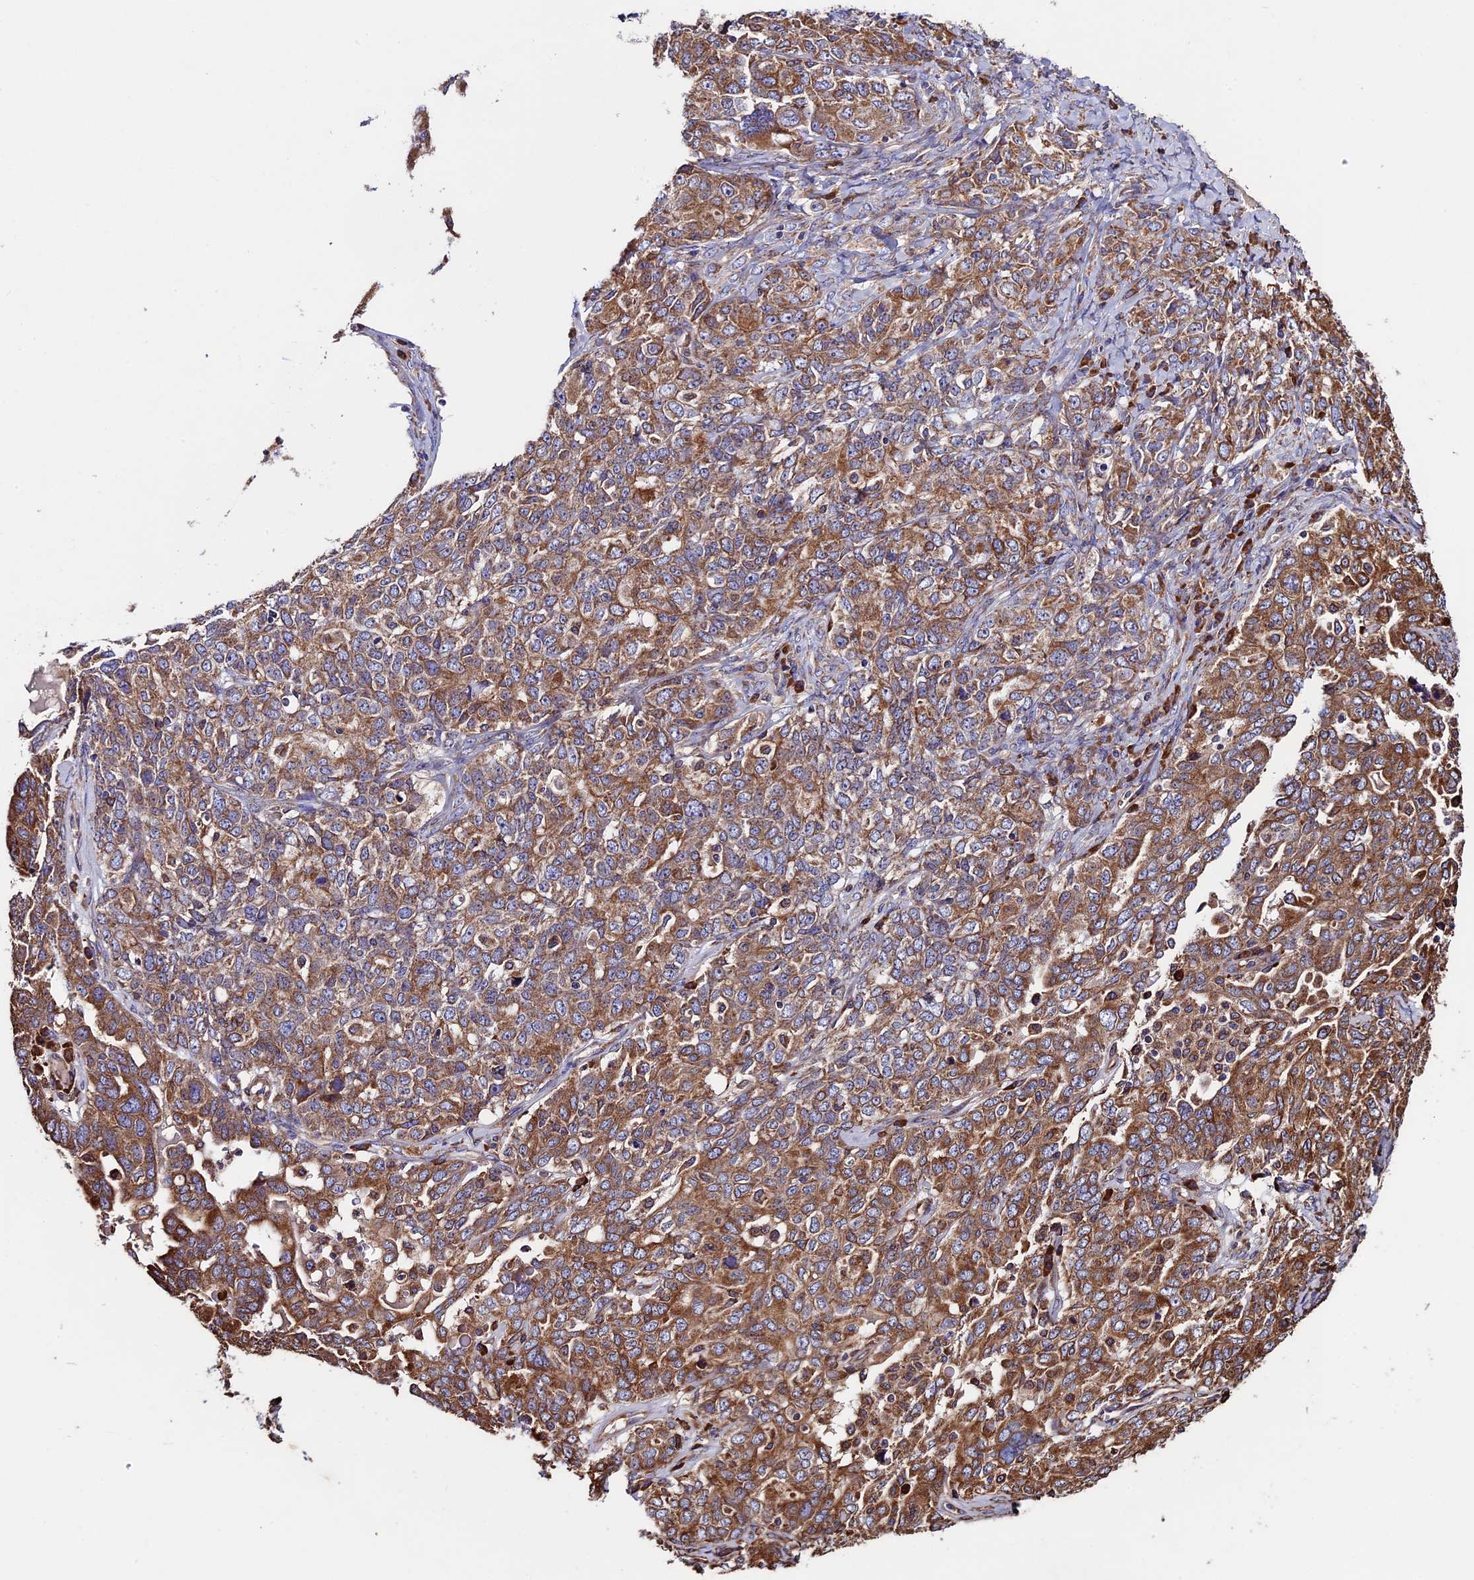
{"staining": {"intensity": "moderate", "quantity": ">75%", "location": "cytoplasmic/membranous"}, "tissue": "ovarian cancer", "cell_type": "Tumor cells", "image_type": "cancer", "snomed": [{"axis": "morphology", "description": "Carcinoma, endometroid"}, {"axis": "topography", "description": "Ovary"}], "caption": "Protein expression analysis of ovarian endometroid carcinoma demonstrates moderate cytoplasmic/membranous staining in approximately >75% of tumor cells. The staining was performed using DAB to visualize the protein expression in brown, while the nuclei were stained in blue with hematoxylin (Magnification: 20x).", "gene": "BTBD3", "patient": {"sex": "female", "age": 62}}